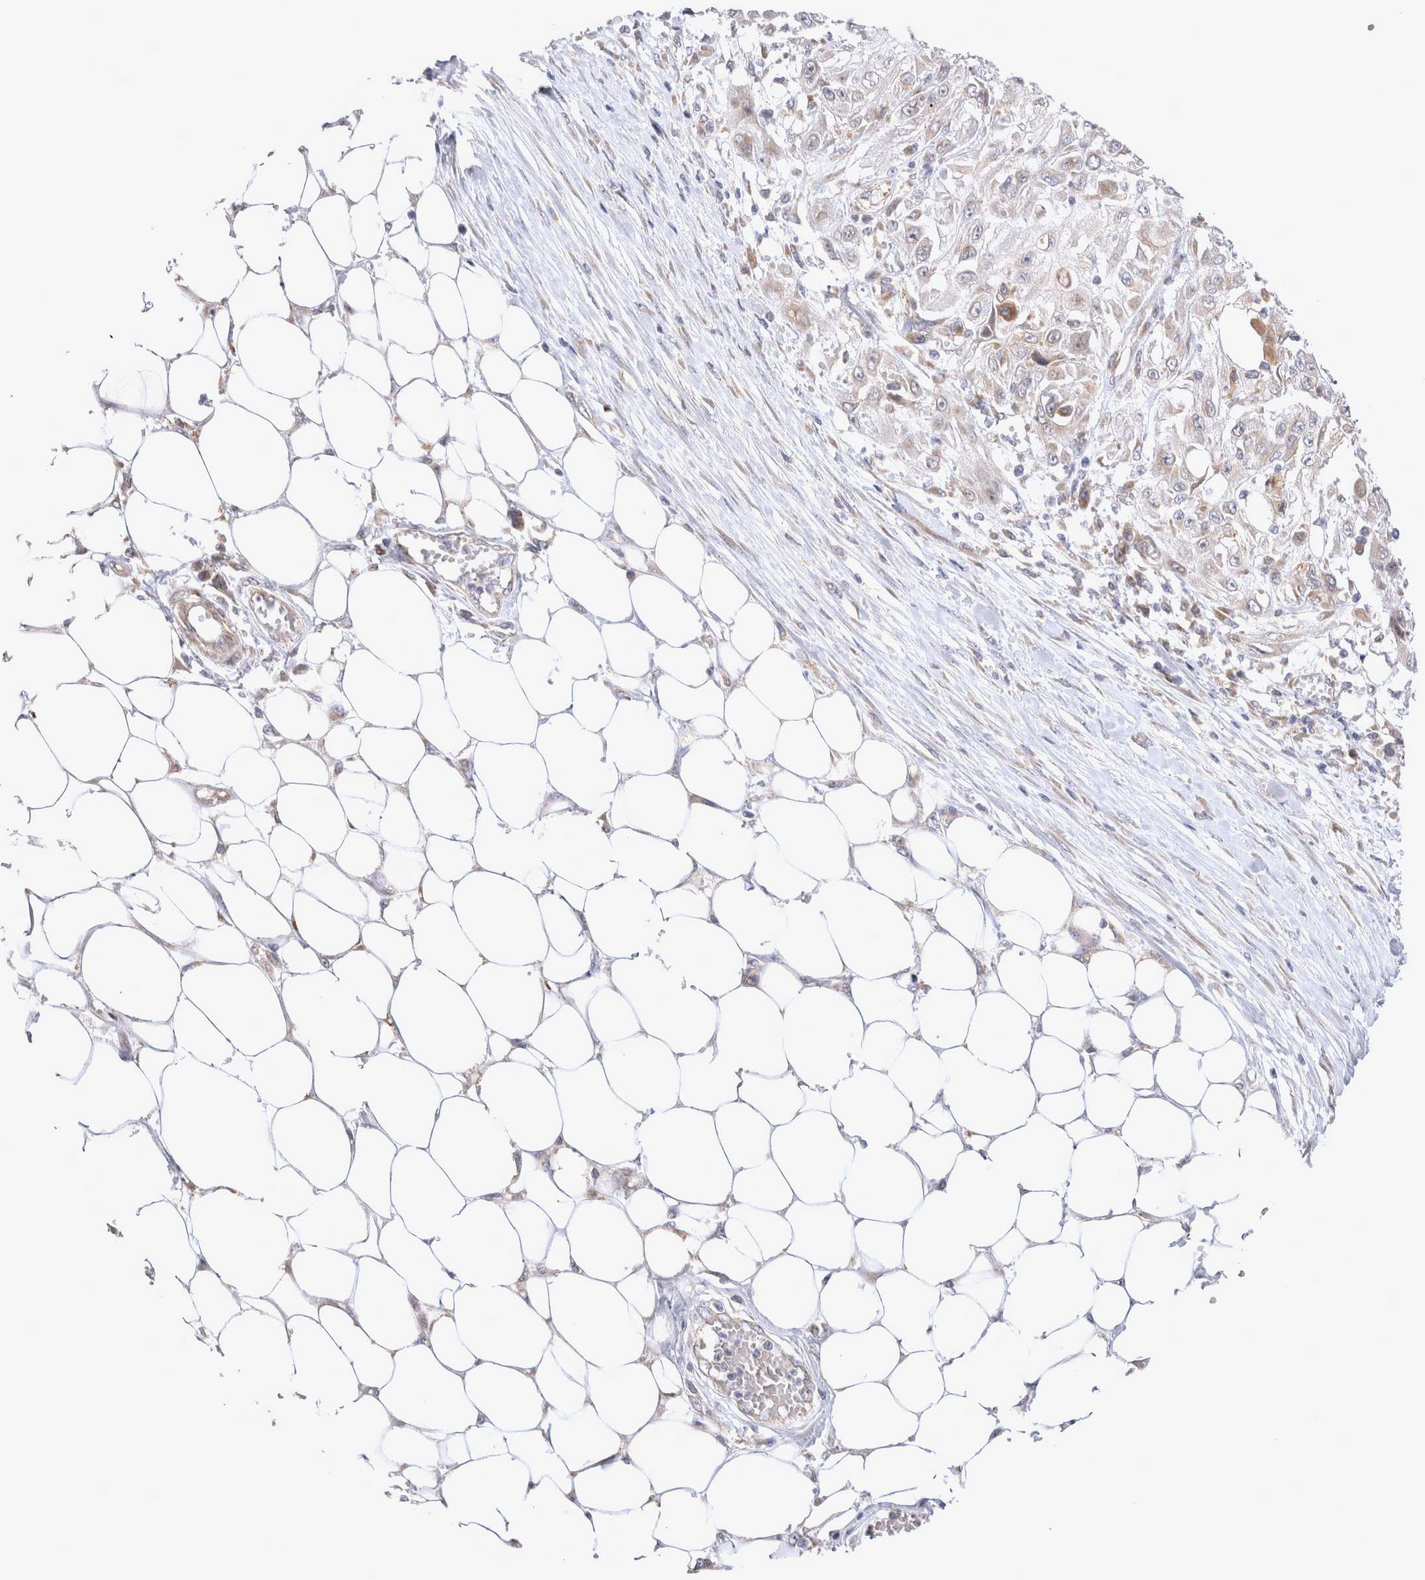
{"staining": {"intensity": "weak", "quantity": "25%-75%", "location": "cytoplasmic/membranous"}, "tissue": "skin cancer", "cell_type": "Tumor cells", "image_type": "cancer", "snomed": [{"axis": "morphology", "description": "Squamous cell carcinoma, NOS"}, {"axis": "morphology", "description": "Squamous cell carcinoma, metastatic, NOS"}, {"axis": "topography", "description": "Skin"}, {"axis": "topography", "description": "Lymph node"}], "caption": "Immunohistochemistry (IHC) histopathology image of skin squamous cell carcinoma stained for a protein (brown), which displays low levels of weak cytoplasmic/membranous expression in approximately 25%-75% of tumor cells.", "gene": "NPC1", "patient": {"sex": "male", "age": 75}}